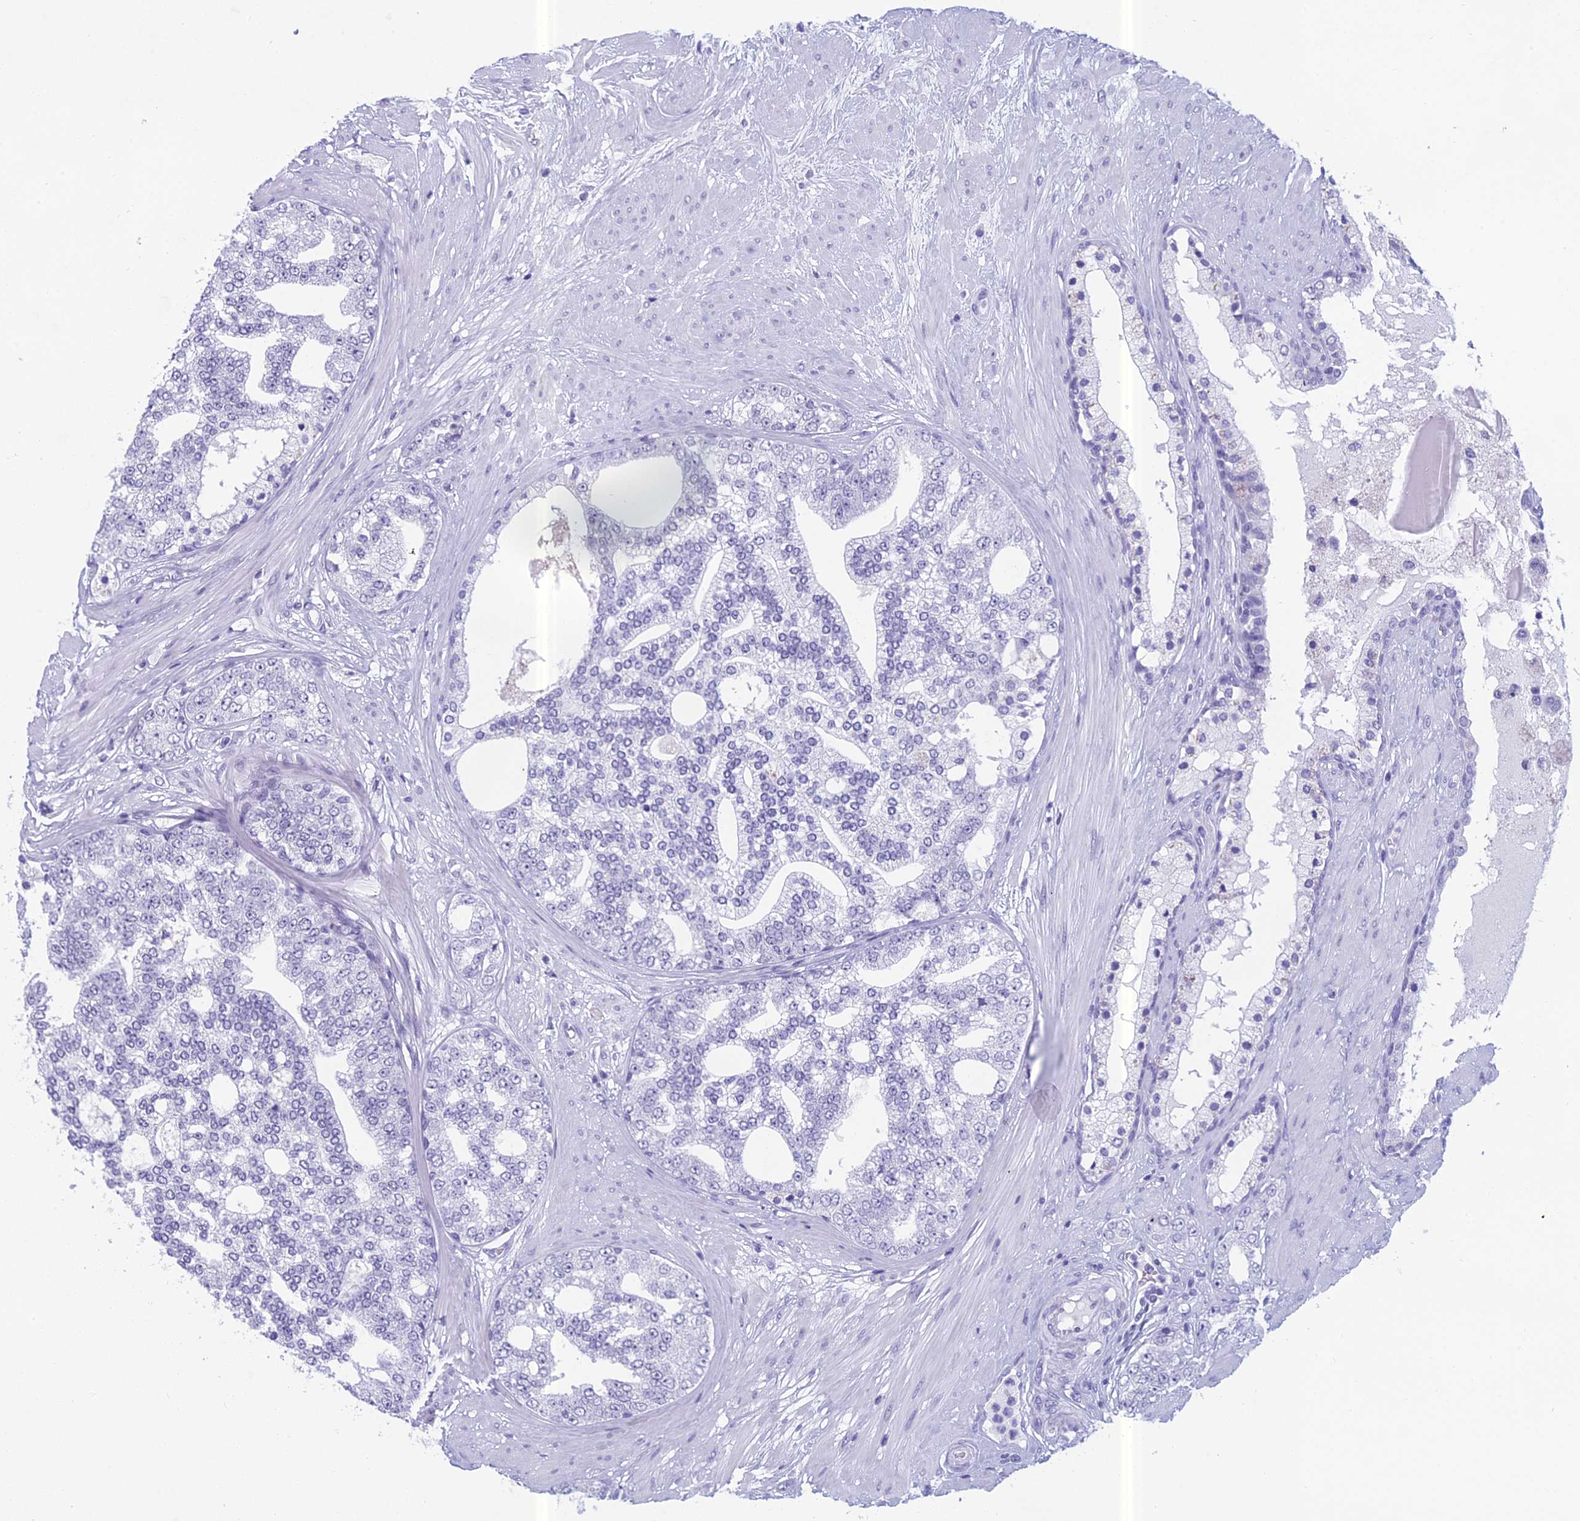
{"staining": {"intensity": "negative", "quantity": "none", "location": "none"}, "tissue": "prostate cancer", "cell_type": "Tumor cells", "image_type": "cancer", "snomed": [{"axis": "morphology", "description": "Adenocarcinoma, High grade"}, {"axis": "topography", "description": "Prostate"}], "caption": "Tumor cells are negative for protein expression in human prostate adenocarcinoma (high-grade). (Brightfield microscopy of DAB immunohistochemistry at high magnification).", "gene": "RGS17", "patient": {"sex": "male", "age": 64}}